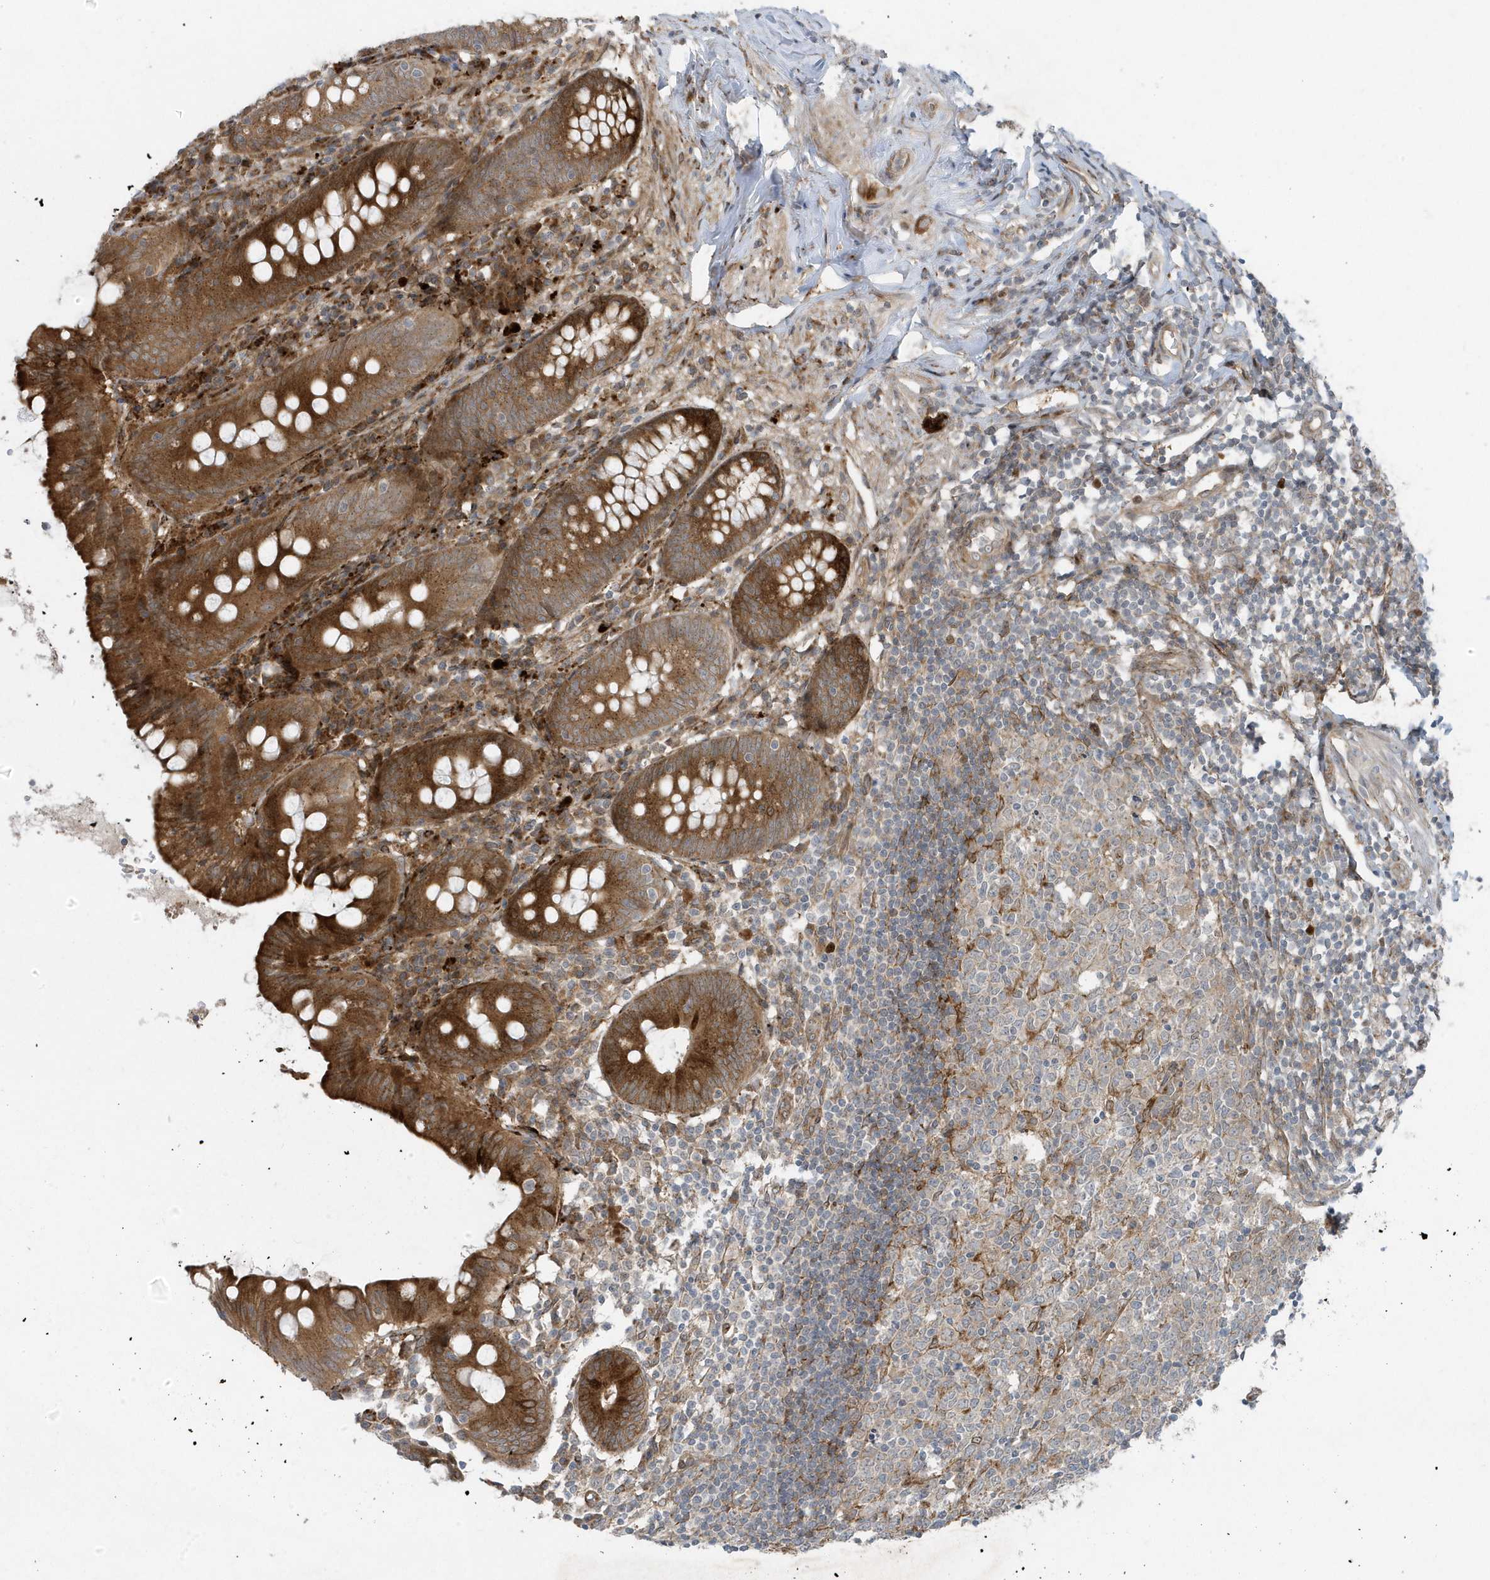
{"staining": {"intensity": "moderate", "quantity": ">75%", "location": "cytoplasmic/membranous"}, "tissue": "appendix", "cell_type": "Glandular cells", "image_type": "normal", "snomed": [{"axis": "morphology", "description": "Normal tissue, NOS"}, {"axis": "topography", "description": "Appendix"}], "caption": "Protein expression by immunohistochemistry shows moderate cytoplasmic/membranous staining in approximately >75% of glandular cells in normal appendix. The protein is shown in brown color, while the nuclei are stained blue.", "gene": "FAM98A", "patient": {"sex": "female", "age": 54}}